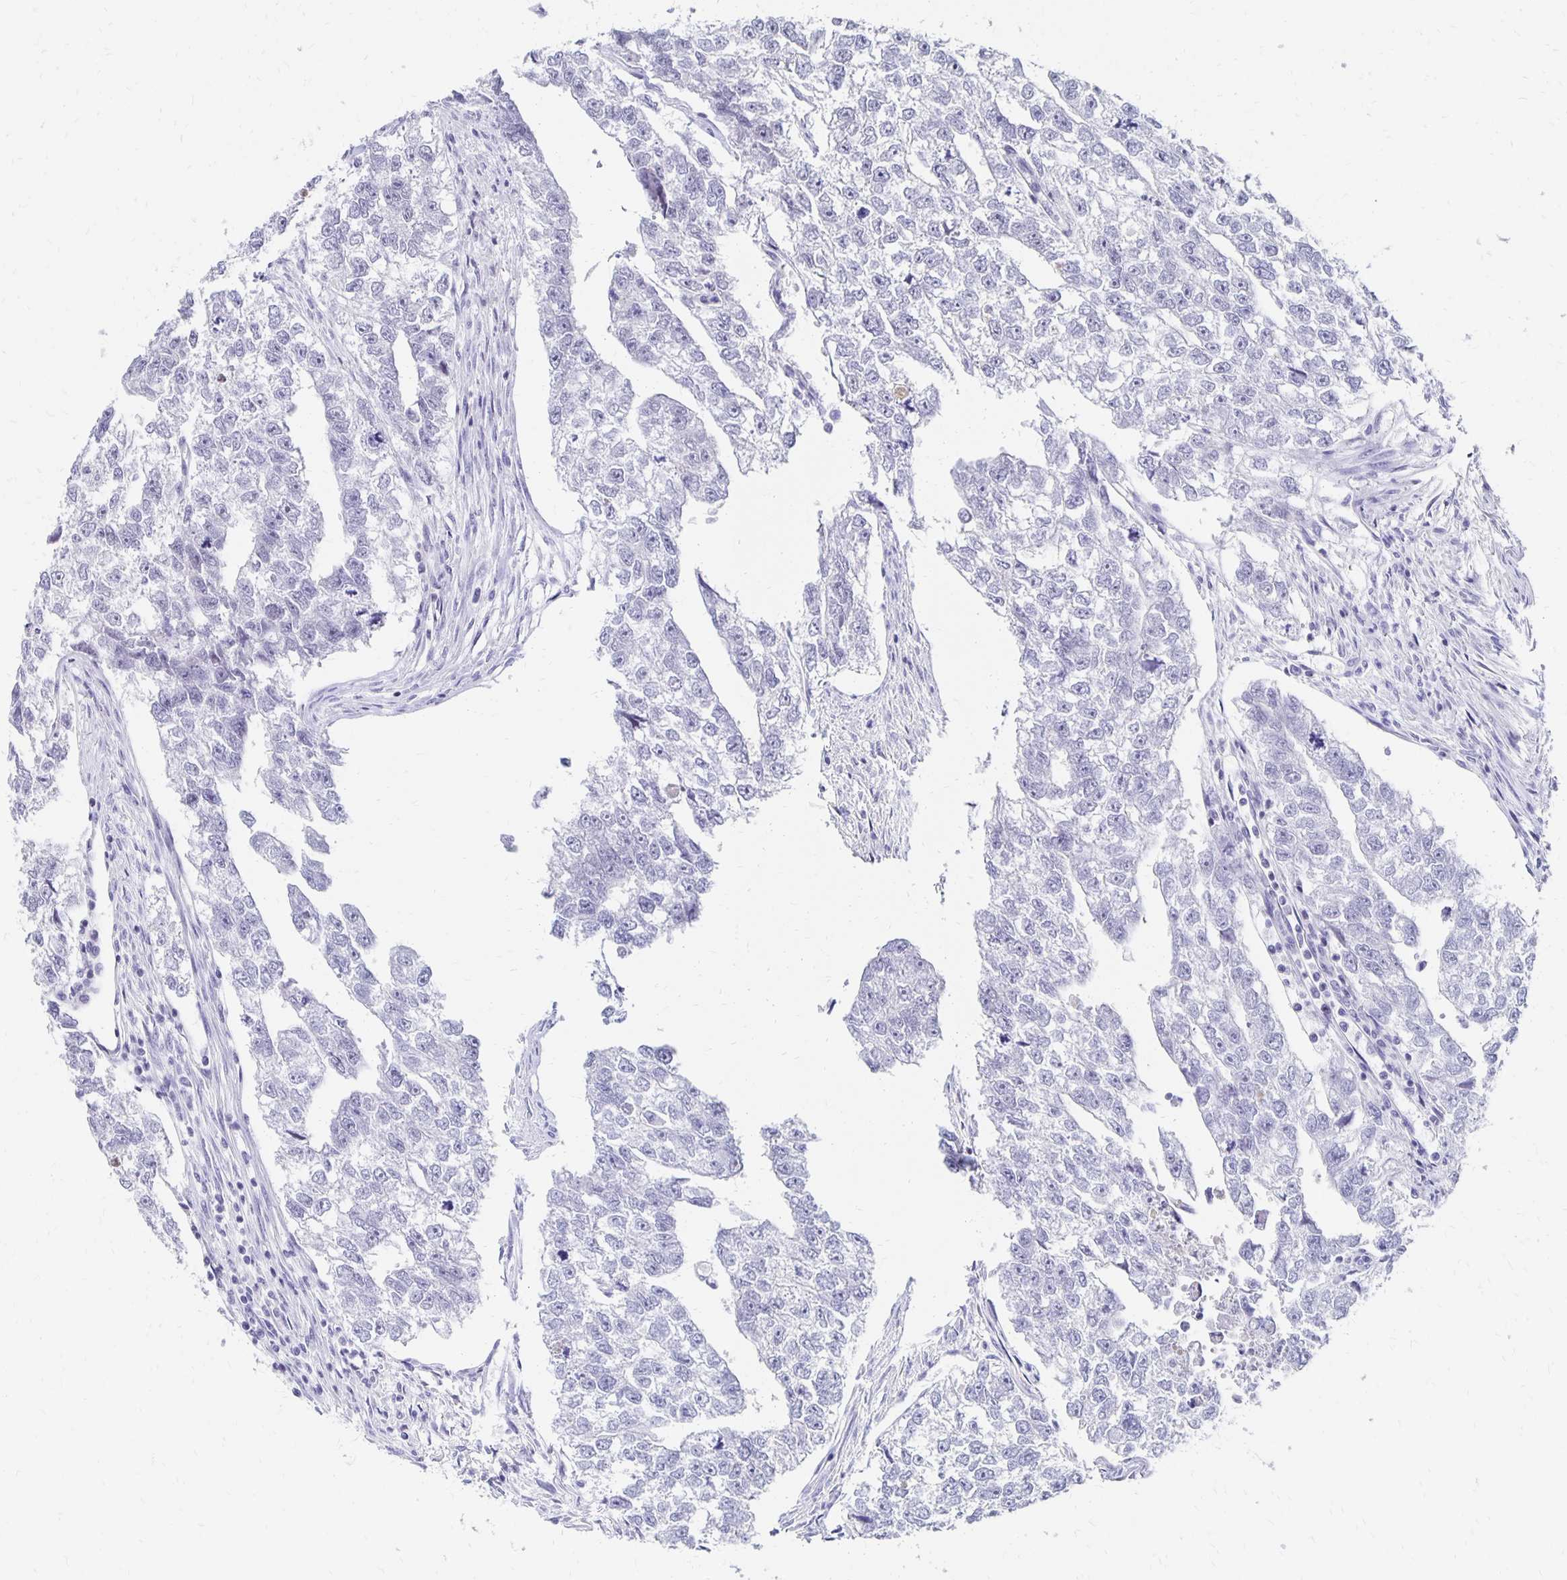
{"staining": {"intensity": "negative", "quantity": "none", "location": "none"}, "tissue": "testis cancer", "cell_type": "Tumor cells", "image_type": "cancer", "snomed": [{"axis": "morphology", "description": "Carcinoma, Embryonal, NOS"}, {"axis": "morphology", "description": "Teratoma, malignant, NOS"}, {"axis": "topography", "description": "Testis"}], "caption": "Immunohistochemical staining of human testis cancer exhibits no significant expression in tumor cells.", "gene": "SYT2", "patient": {"sex": "male", "age": 44}}